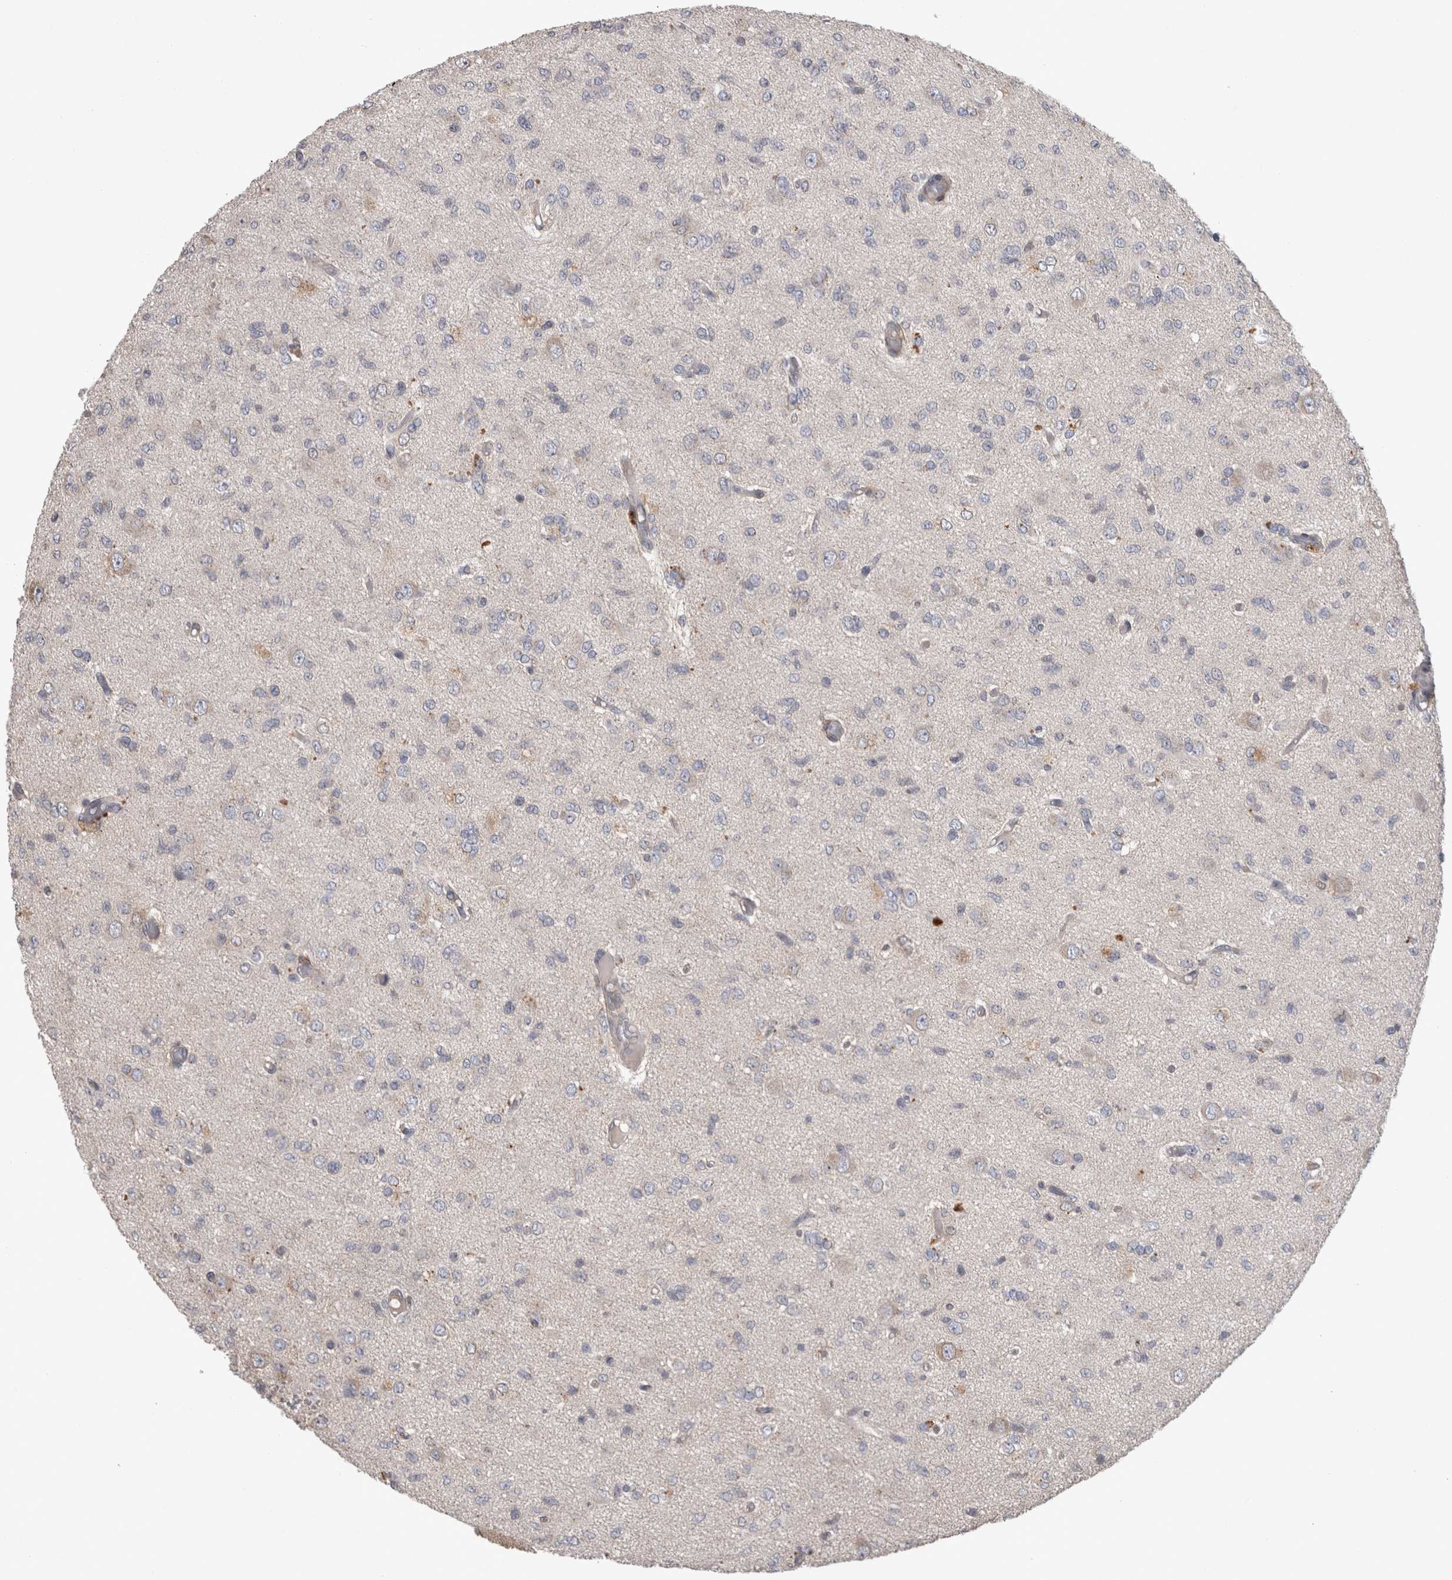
{"staining": {"intensity": "negative", "quantity": "none", "location": "none"}, "tissue": "glioma", "cell_type": "Tumor cells", "image_type": "cancer", "snomed": [{"axis": "morphology", "description": "Glioma, malignant, High grade"}, {"axis": "topography", "description": "Brain"}], "caption": "IHC image of human glioma stained for a protein (brown), which shows no positivity in tumor cells.", "gene": "STC1", "patient": {"sex": "female", "age": 59}}